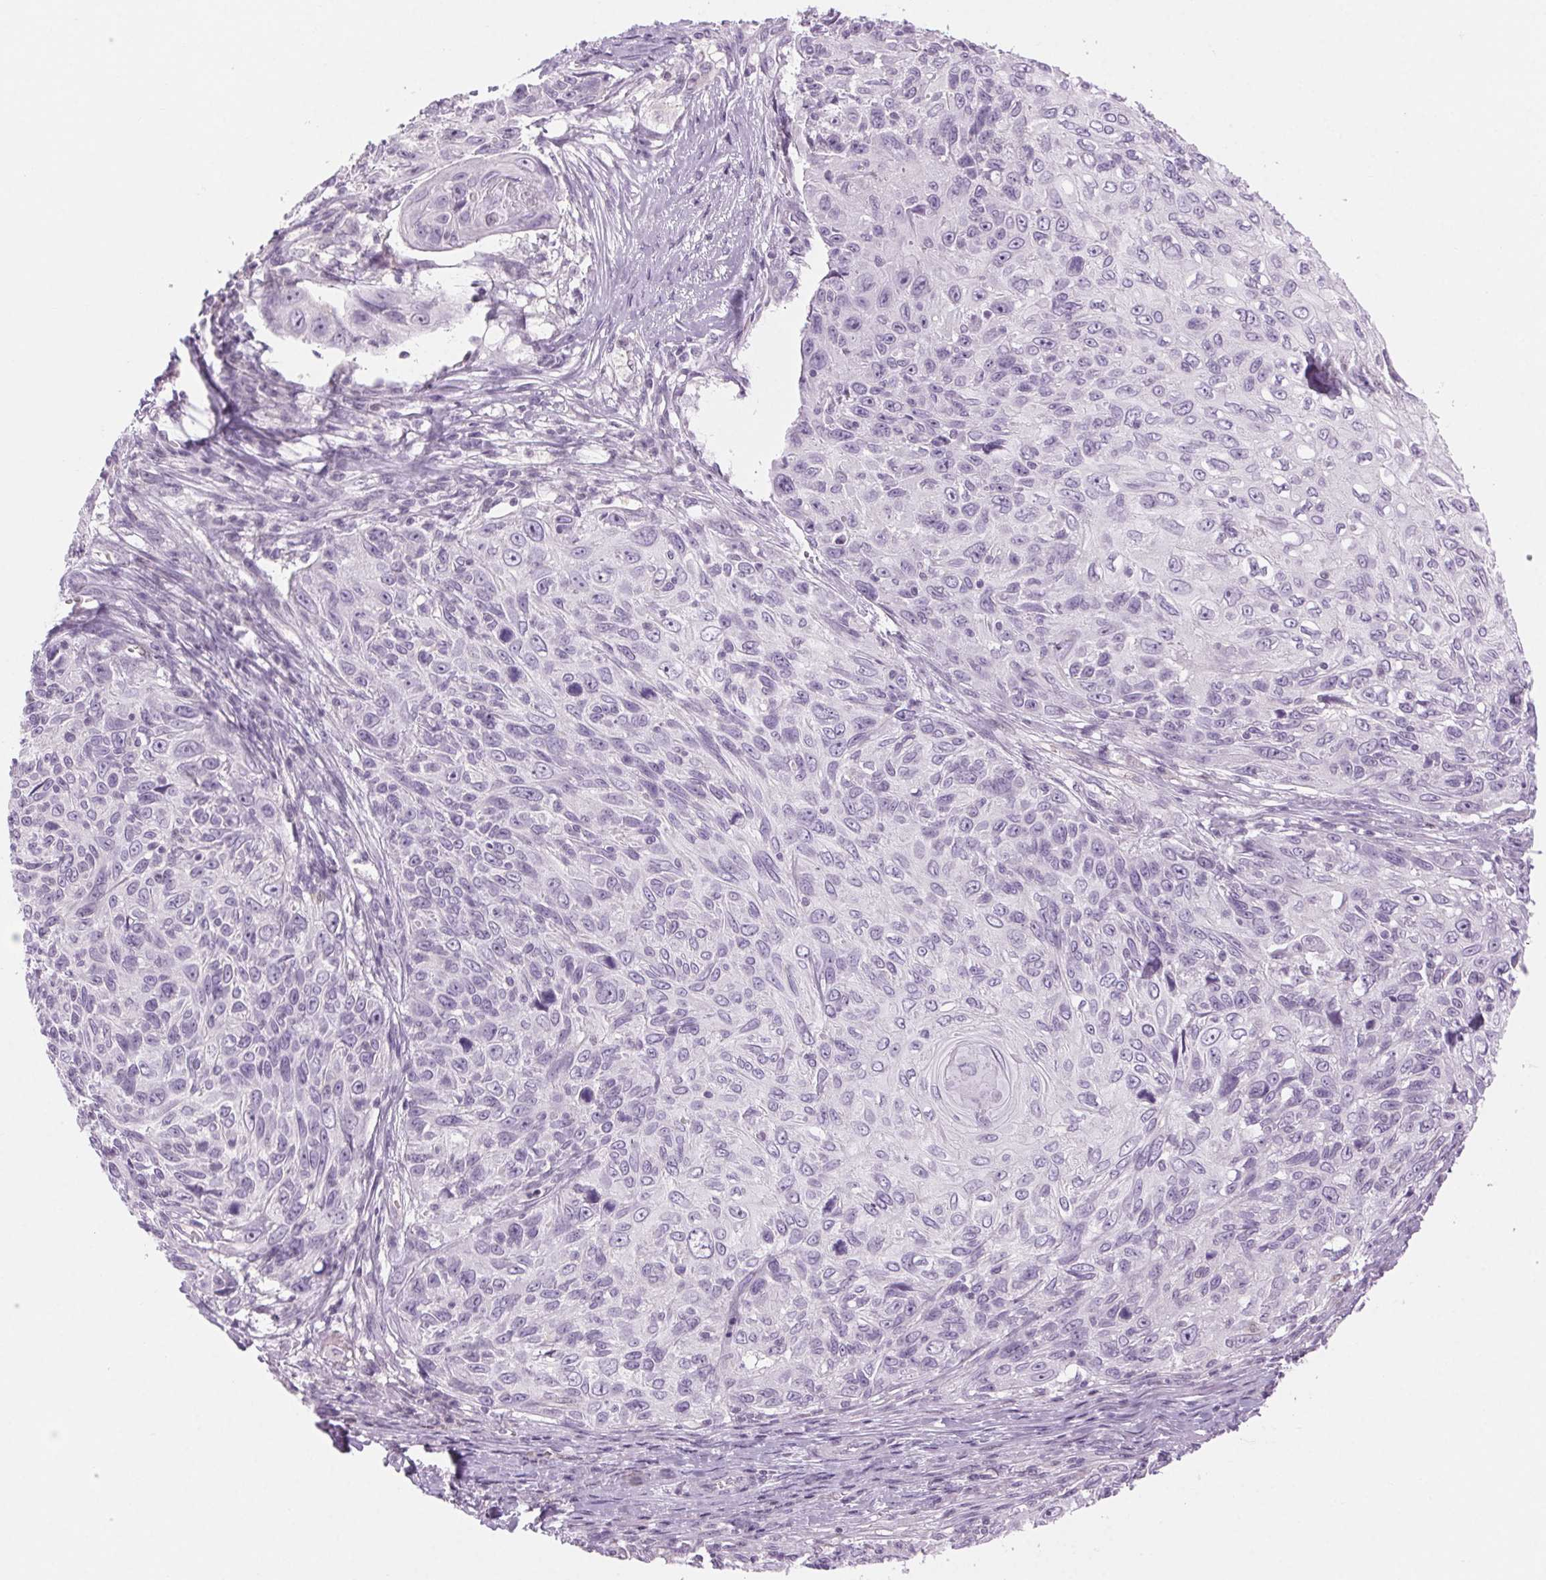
{"staining": {"intensity": "negative", "quantity": "none", "location": "none"}, "tissue": "skin cancer", "cell_type": "Tumor cells", "image_type": "cancer", "snomed": [{"axis": "morphology", "description": "Squamous cell carcinoma, NOS"}, {"axis": "topography", "description": "Skin"}], "caption": "Micrograph shows no significant protein positivity in tumor cells of skin squamous cell carcinoma.", "gene": "SLC6A19", "patient": {"sex": "male", "age": 92}}